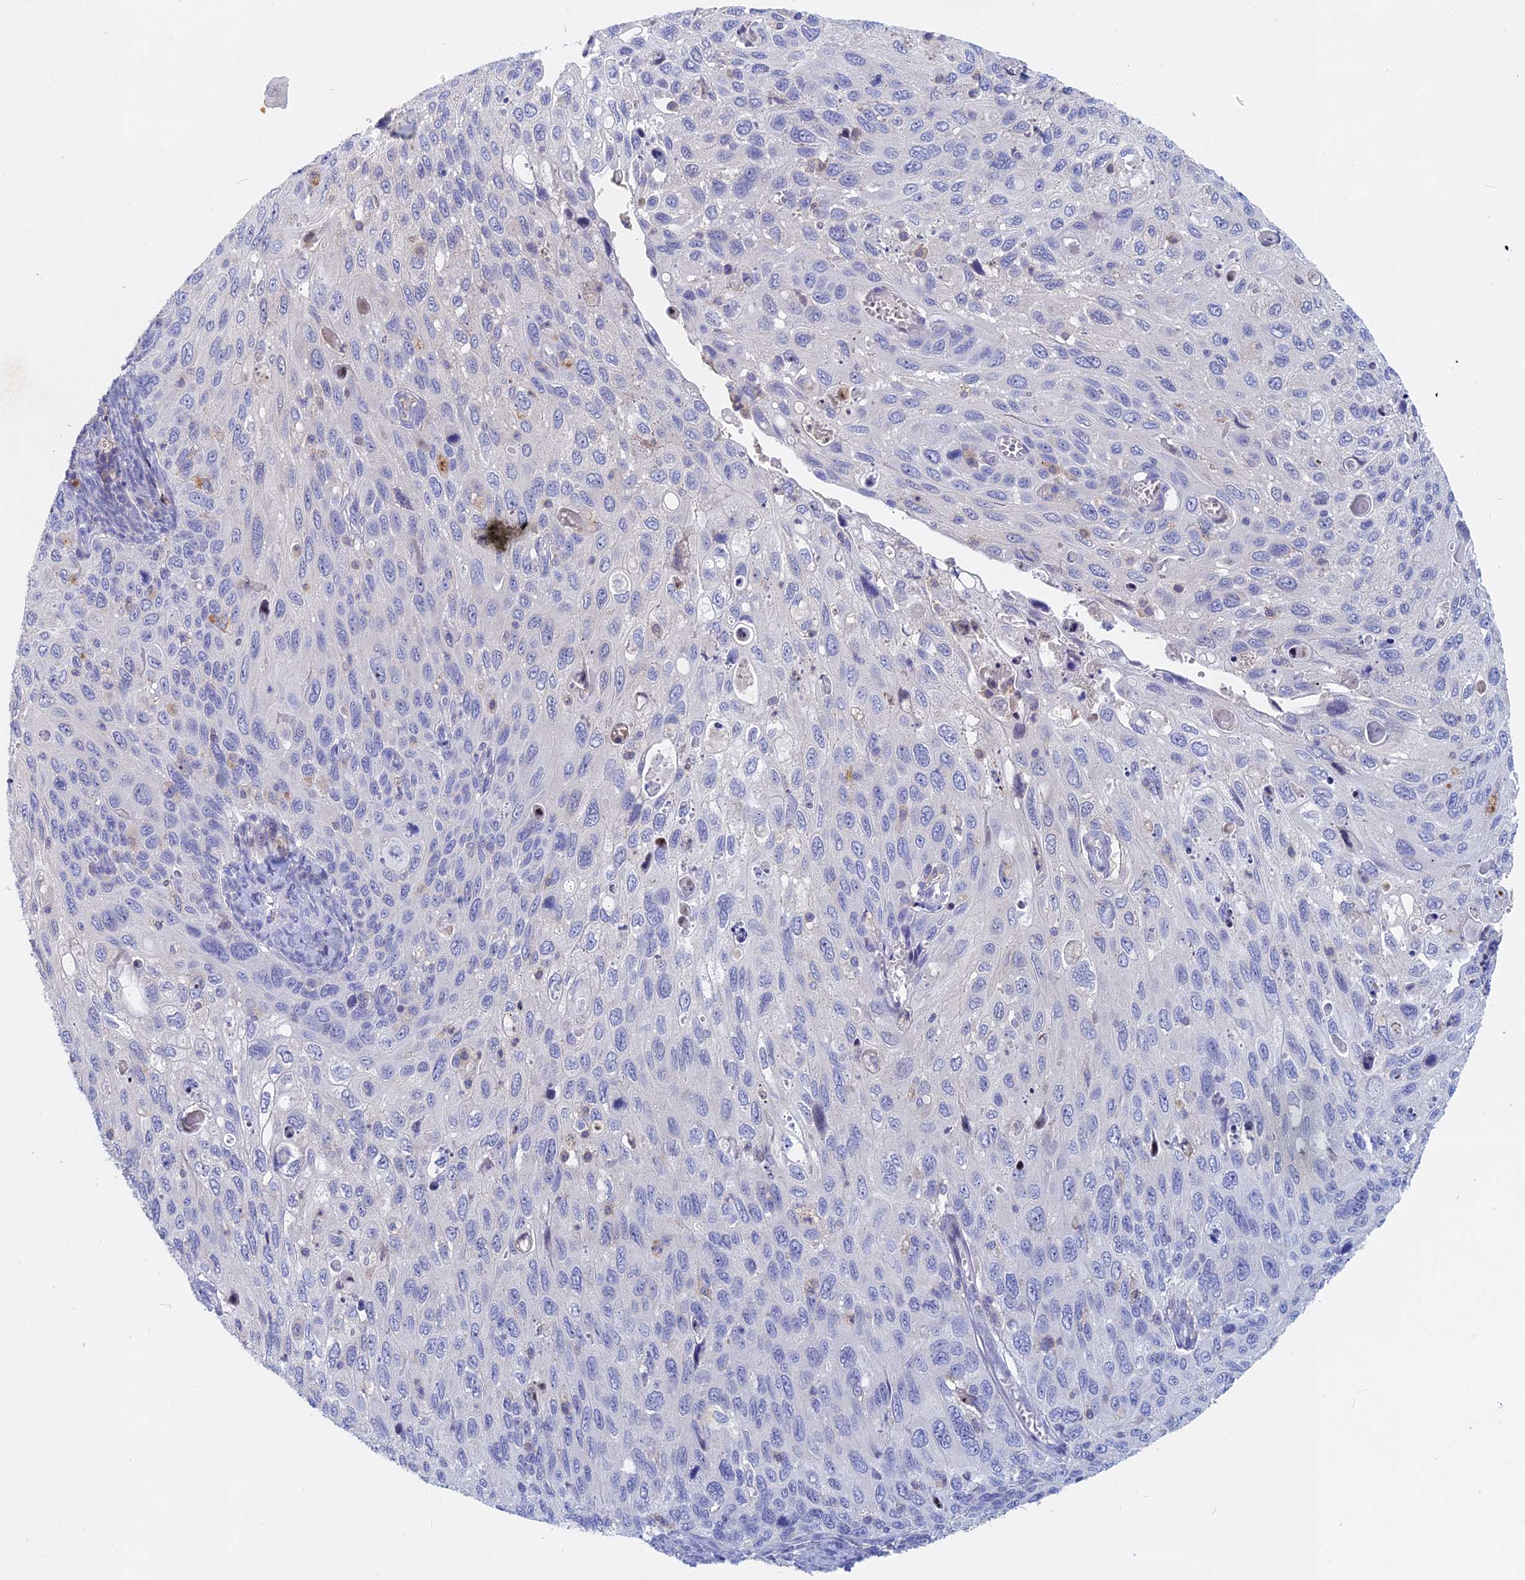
{"staining": {"intensity": "negative", "quantity": "none", "location": "none"}, "tissue": "cervical cancer", "cell_type": "Tumor cells", "image_type": "cancer", "snomed": [{"axis": "morphology", "description": "Squamous cell carcinoma, NOS"}, {"axis": "topography", "description": "Cervix"}], "caption": "IHC histopathology image of squamous cell carcinoma (cervical) stained for a protein (brown), which shows no expression in tumor cells.", "gene": "ACP7", "patient": {"sex": "female", "age": 70}}